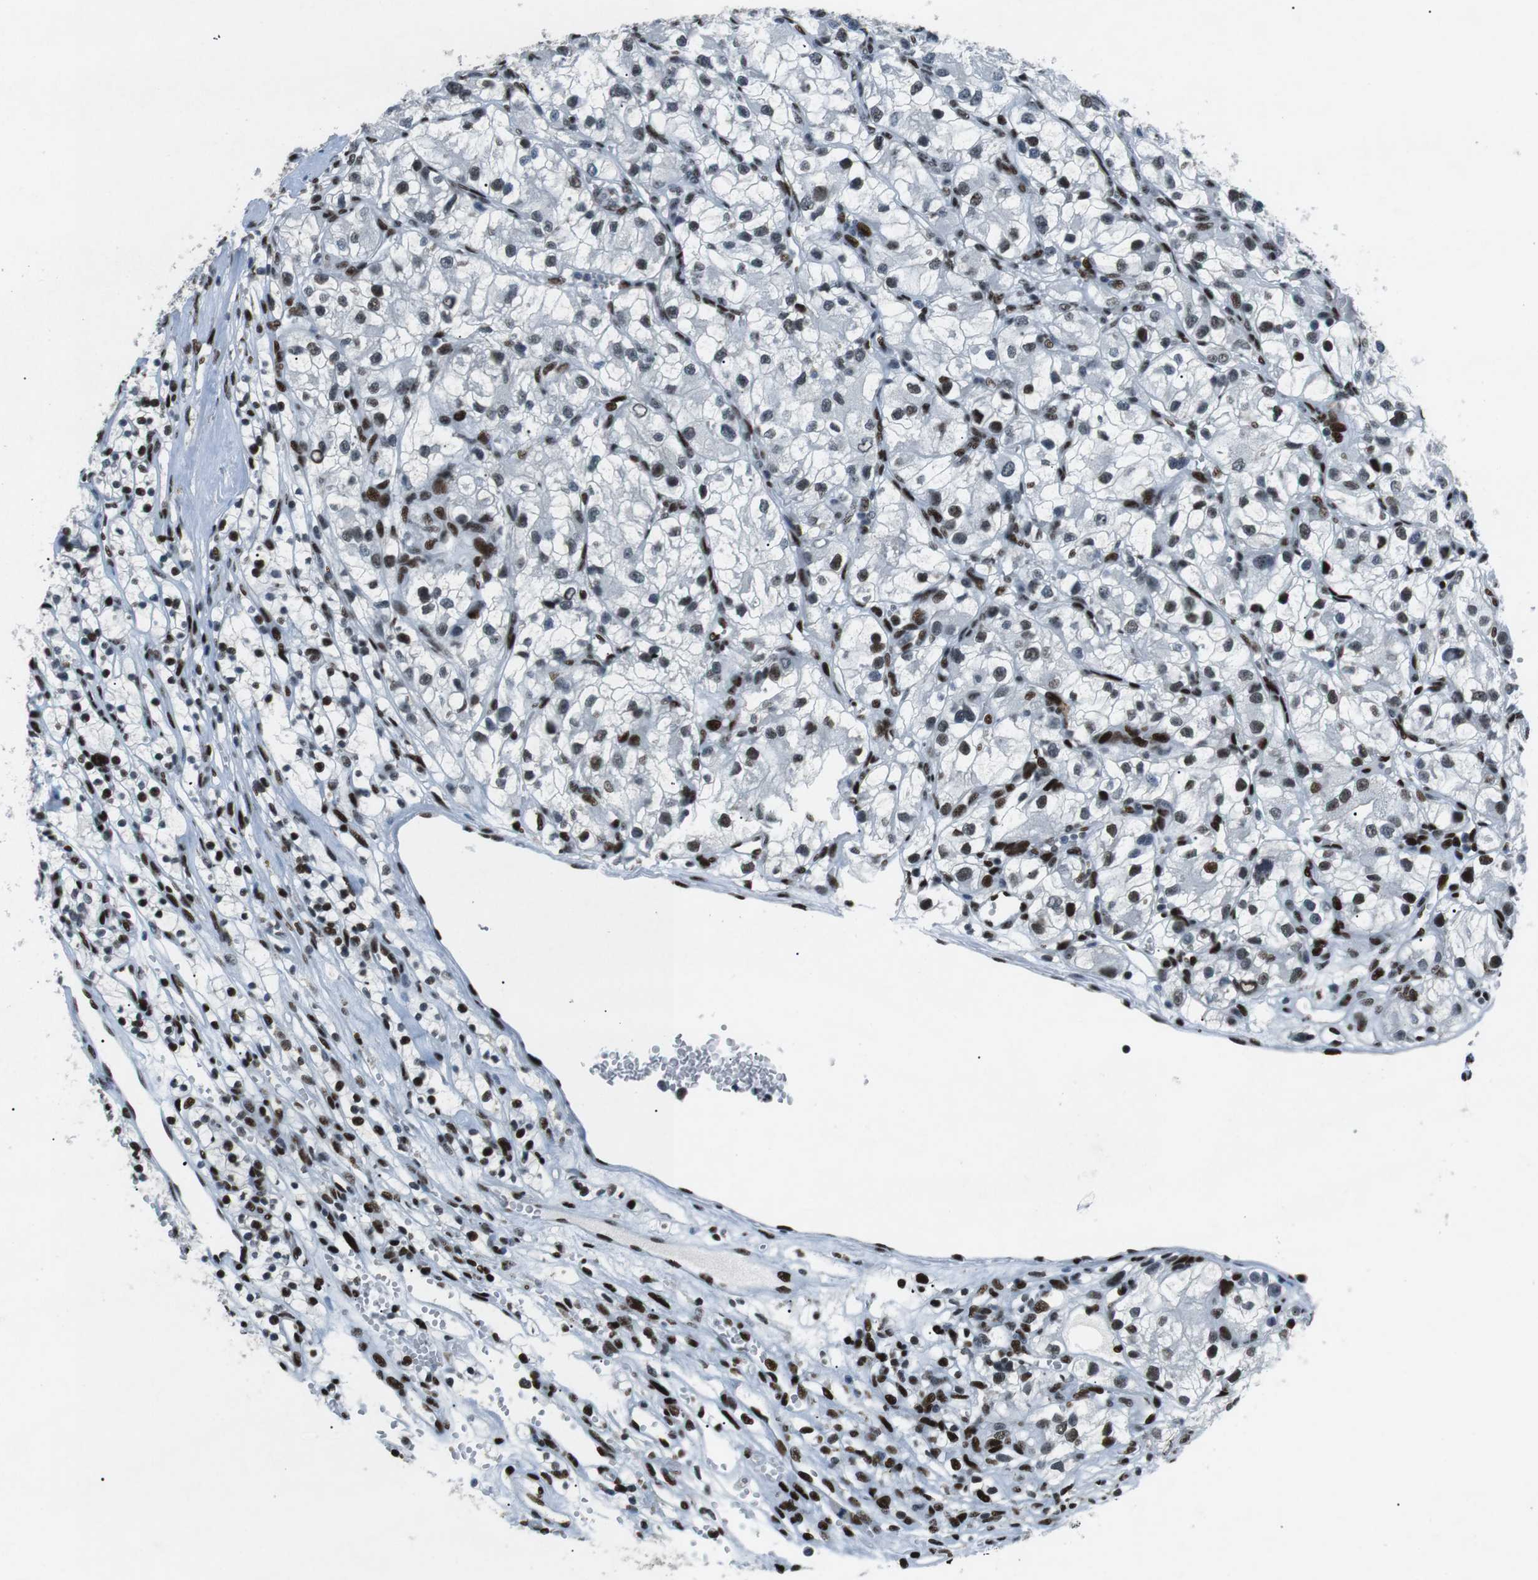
{"staining": {"intensity": "strong", "quantity": ">75%", "location": "nuclear"}, "tissue": "renal cancer", "cell_type": "Tumor cells", "image_type": "cancer", "snomed": [{"axis": "morphology", "description": "Adenocarcinoma, NOS"}, {"axis": "topography", "description": "Kidney"}], "caption": "A brown stain highlights strong nuclear expression of a protein in renal adenocarcinoma tumor cells.", "gene": "PML", "patient": {"sex": "female", "age": 57}}